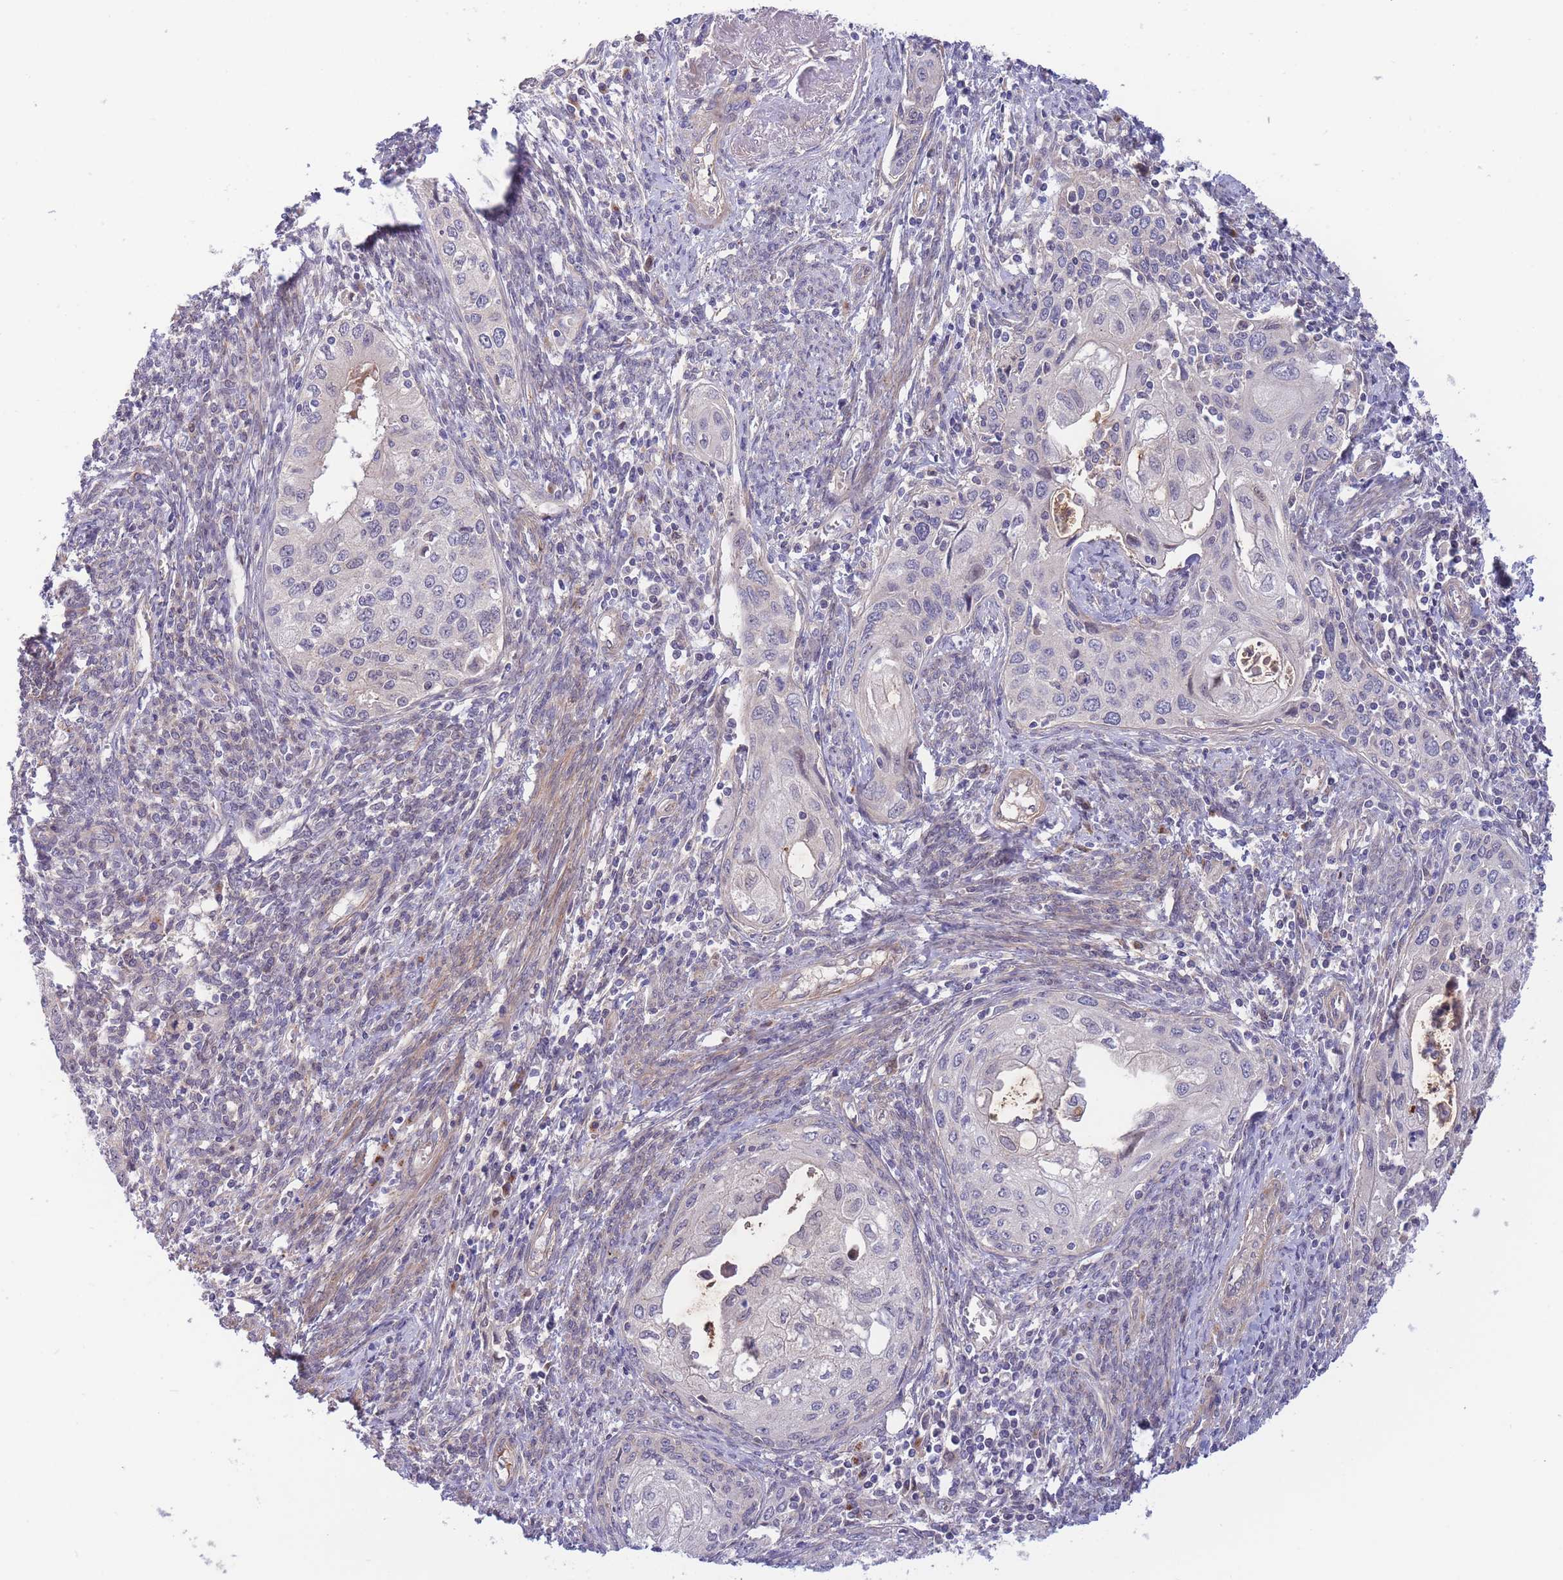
{"staining": {"intensity": "negative", "quantity": "none", "location": "none"}, "tissue": "cervical cancer", "cell_type": "Tumor cells", "image_type": "cancer", "snomed": [{"axis": "morphology", "description": "Squamous cell carcinoma, NOS"}, {"axis": "topography", "description": "Cervix"}], "caption": "An immunohistochemistry (IHC) micrograph of squamous cell carcinoma (cervical) is shown. There is no staining in tumor cells of squamous cell carcinoma (cervical).", "gene": "APOL4", "patient": {"sex": "female", "age": 67}}